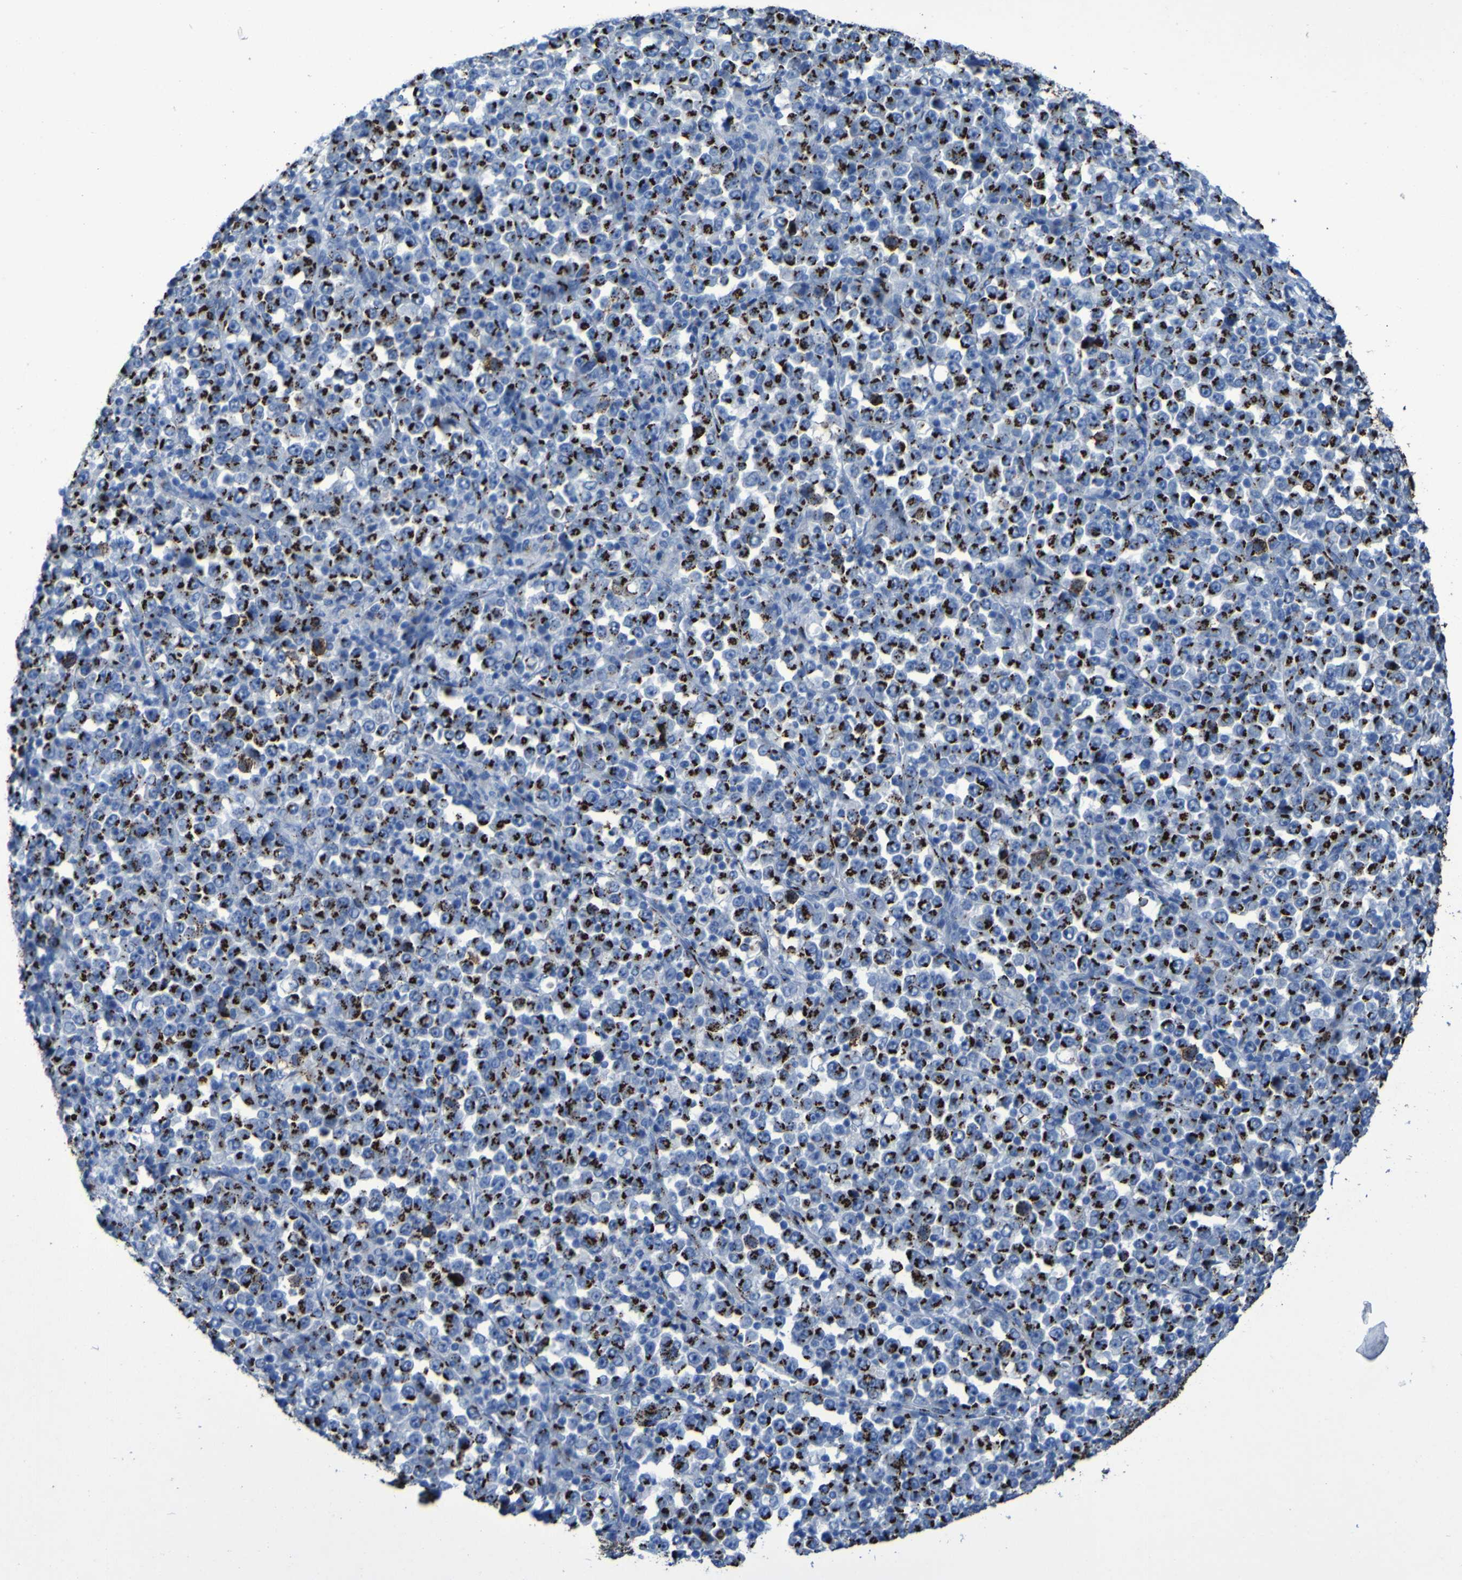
{"staining": {"intensity": "strong", "quantity": ">75%", "location": "cytoplasmic/membranous"}, "tissue": "stomach cancer", "cell_type": "Tumor cells", "image_type": "cancer", "snomed": [{"axis": "morphology", "description": "Normal tissue, NOS"}, {"axis": "morphology", "description": "Adenocarcinoma, NOS"}, {"axis": "topography", "description": "Stomach, upper"}, {"axis": "topography", "description": "Stomach"}], "caption": "Stomach cancer (adenocarcinoma) was stained to show a protein in brown. There is high levels of strong cytoplasmic/membranous positivity in approximately >75% of tumor cells. The staining was performed using DAB (3,3'-diaminobenzidine) to visualize the protein expression in brown, while the nuclei were stained in blue with hematoxylin (Magnification: 20x).", "gene": "GOLM1", "patient": {"sex": "male", "age": 59}}